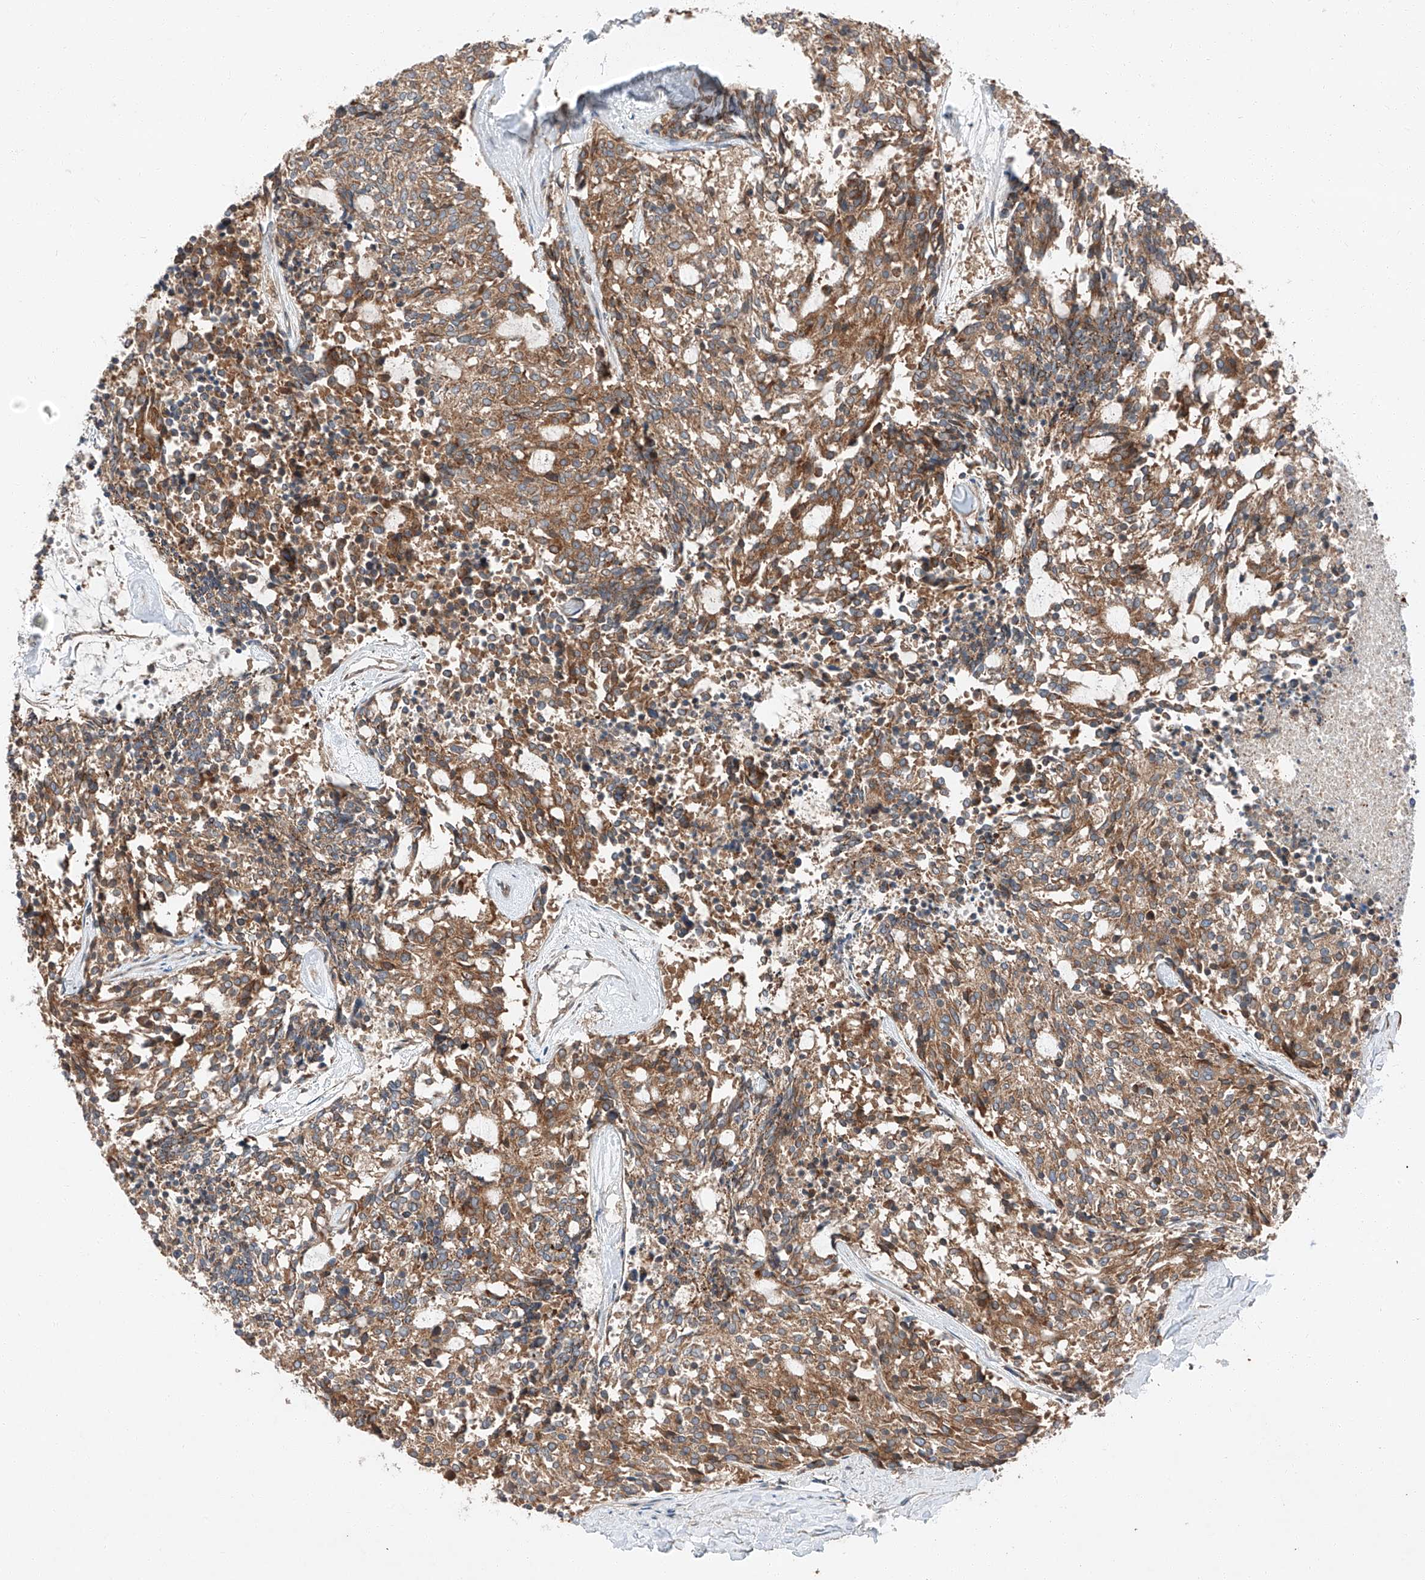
{"staining": {"intensity": "moderate", "quantity": ">75%", "location": "cytoplasmic/membranous"}, "tissue": "carcinoid", "cell_type": "Tumor cells", "image_type": "cancer", "snomed": [{"axis": "morphology", "description": "Carcinoid, malignant, NOS"}, {"axis": "topography", "description": "Pancreas"}], "caption": "Protein analysis of carcinoid (malignant) tissue demonstrates moderate cytoplasmic/membranous expression in about >75% of tumor cells.", "gene": "ZC3H15", "patient": {"sex": "female", "age": 54}}